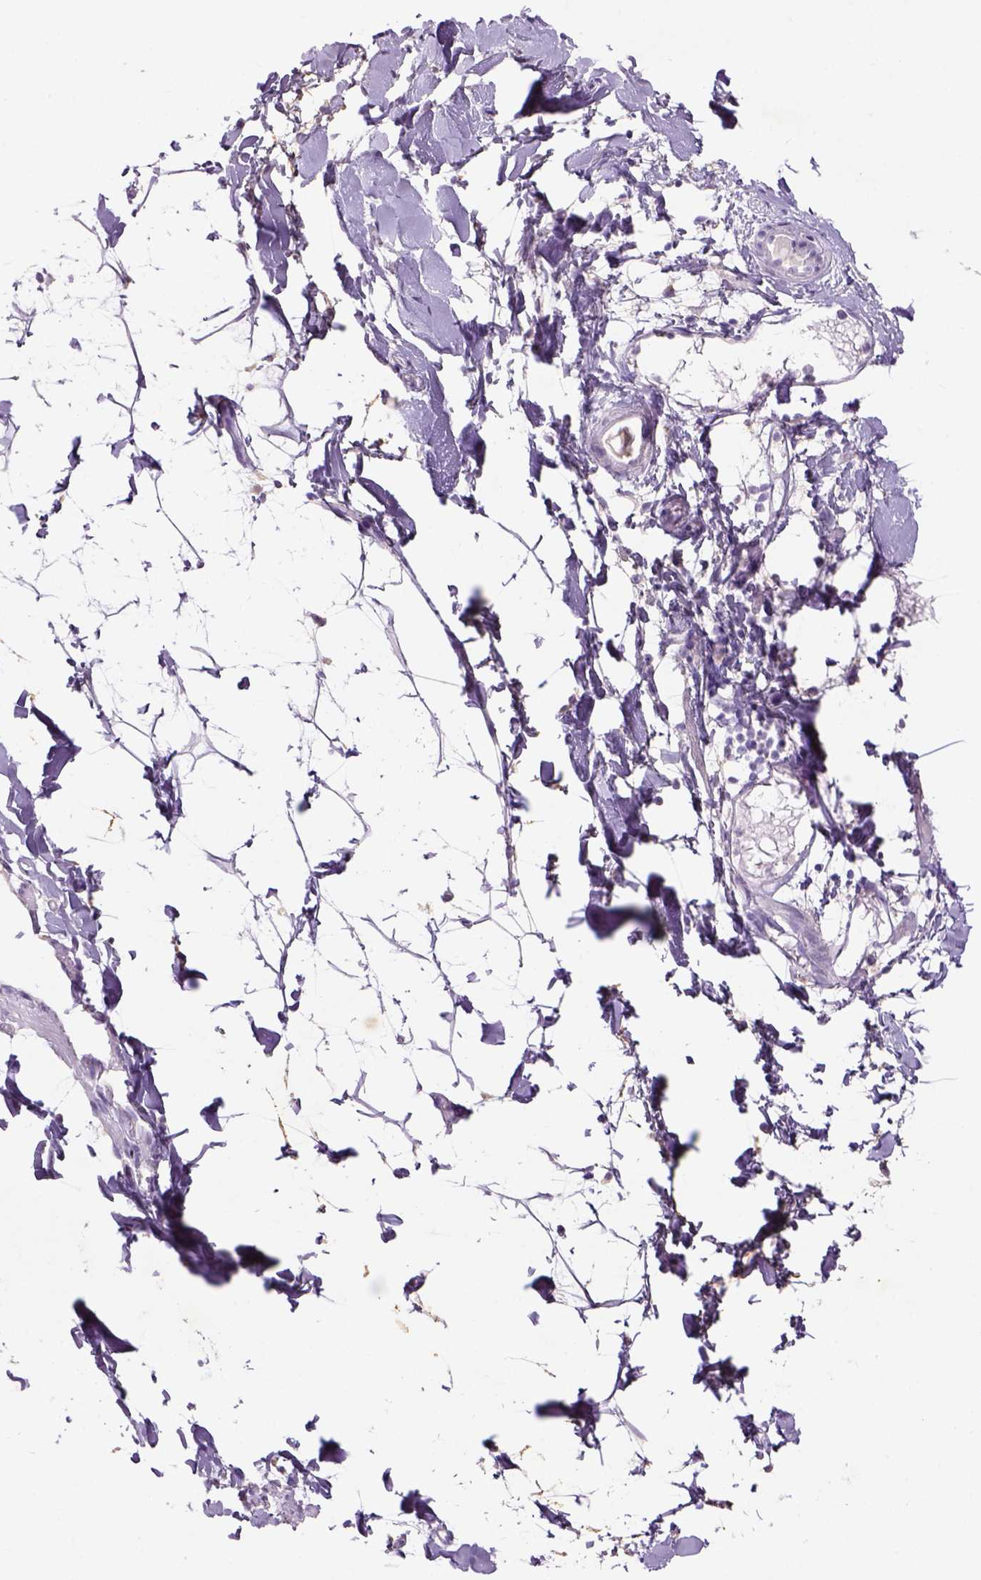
{"staining": {"intensity": "negative", "quantity": "none", "location": "none"}, "tissue": "adipose tissue", "cell_type": "Adipocytes", "image_type": "normal", "snomed": [{"axis": "morphology", "description": "Normal tissue, NOS"}, {"axis": "topography", "description": "Gallbladder"}, {"axis": "topography", "description": "Peripheral nerve tissue"}], "caption": "A high-resolution histopathology image shows IHC staining of unremarkable adipose tissue, which reveals no significant expression in adipocytes. Brightfield microscopy of immunohistochemistry stained with DAB (brown) and hematoxylin (blue), captured at high magnification.", "gene": "NAALAD2", "patient": {"sex": "female", "age": 45}}